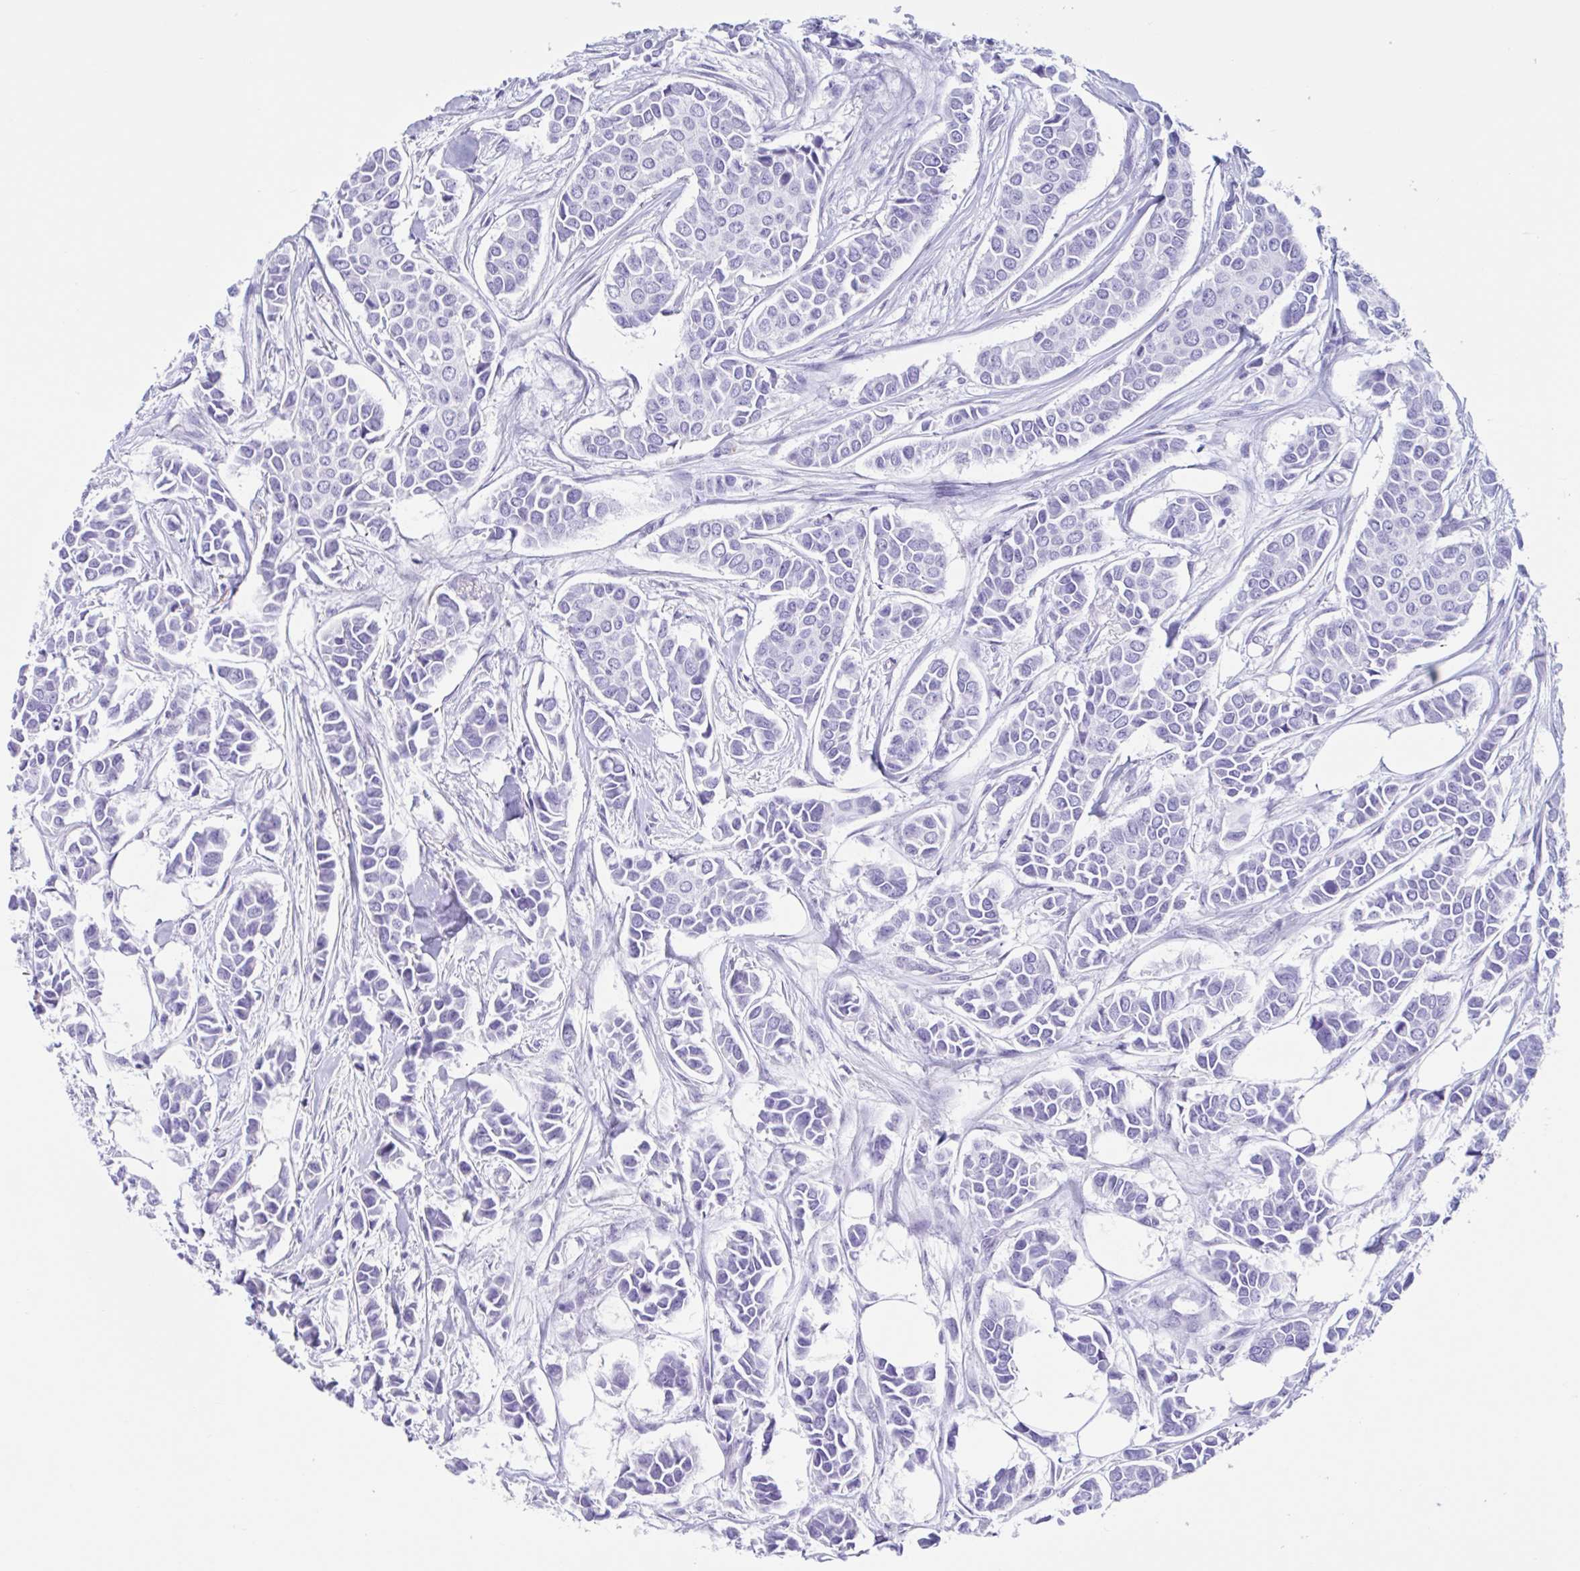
{"staining": {"intensity": "negative", "quantity": "none", "location": "none"}, "tissue": "breast cancer", "cell_type": "Tumor cells", "image_type": "cancer", "snomed": [{"axis": "morphology", "description": "Duct carcinoma"}, {"axis": "topography", "description": "Breast"}], "caption": "Invasive ductal carcinoma (breast) stained for a protein using immunohistochemistry (IHC) demonstrates no staining tumor cells.", "gene": "USP35", "patient": {"sex": "female", "age": 84}}